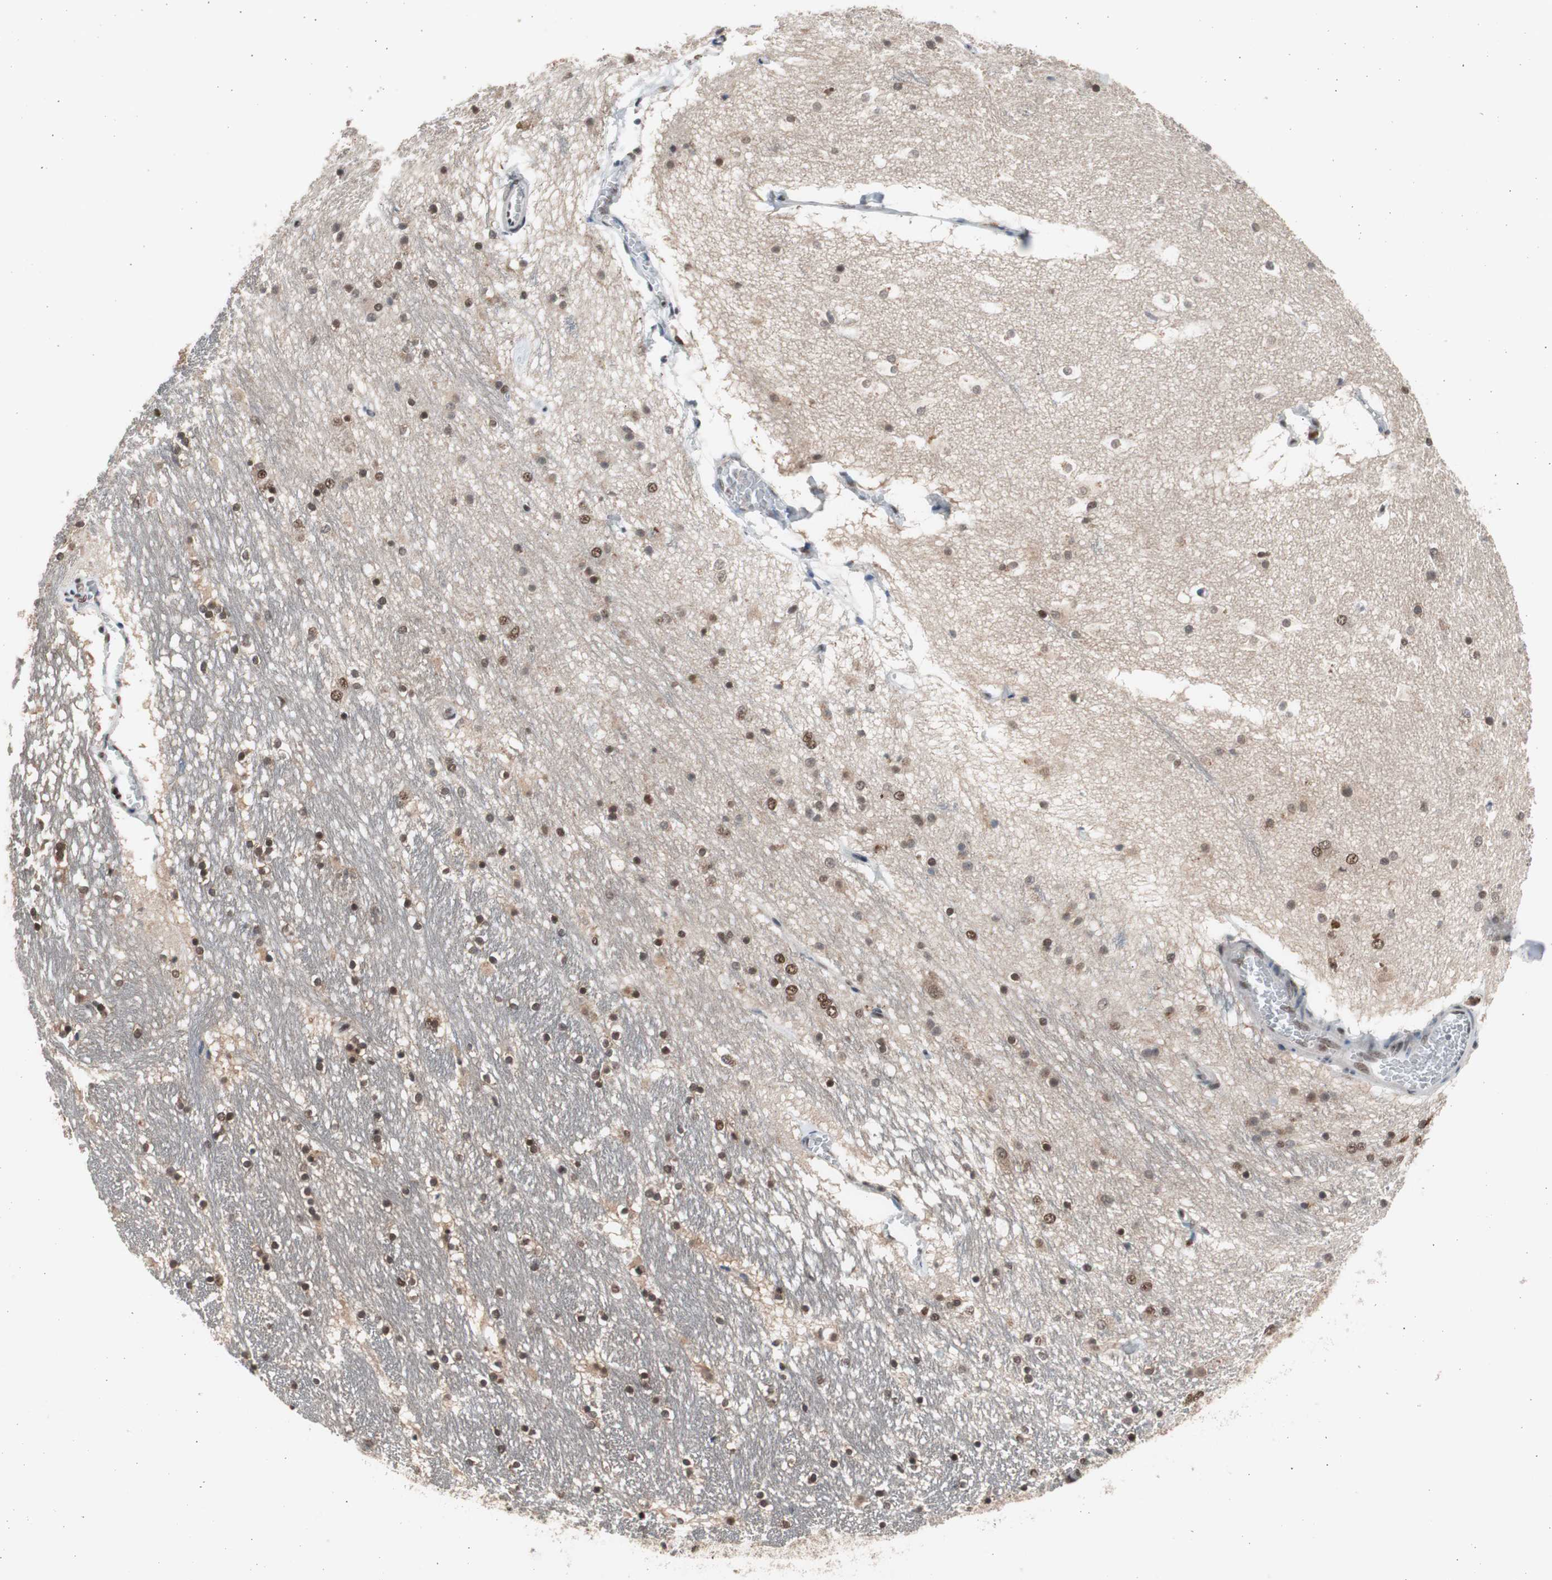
{"staining": {"intensity": "strong", "quantity": ">75%", "location": "nuclear"}, "tissue": "hippocampus", "cell_type": "Glial cells", "image_type": "normal", "snomed": [{"axis": "morphology", "description": "Normal tissue, NOS"}, {"axis": "topography", "description": "Hippocampus"}], "caption": "Unremarkable hippocampus was stained to show a protein in brown. There is high levels of strong nuclear expression in about >75% of glial cells.", "gene": "RPA1", "patient": {"sex": "male", "age": 45}}